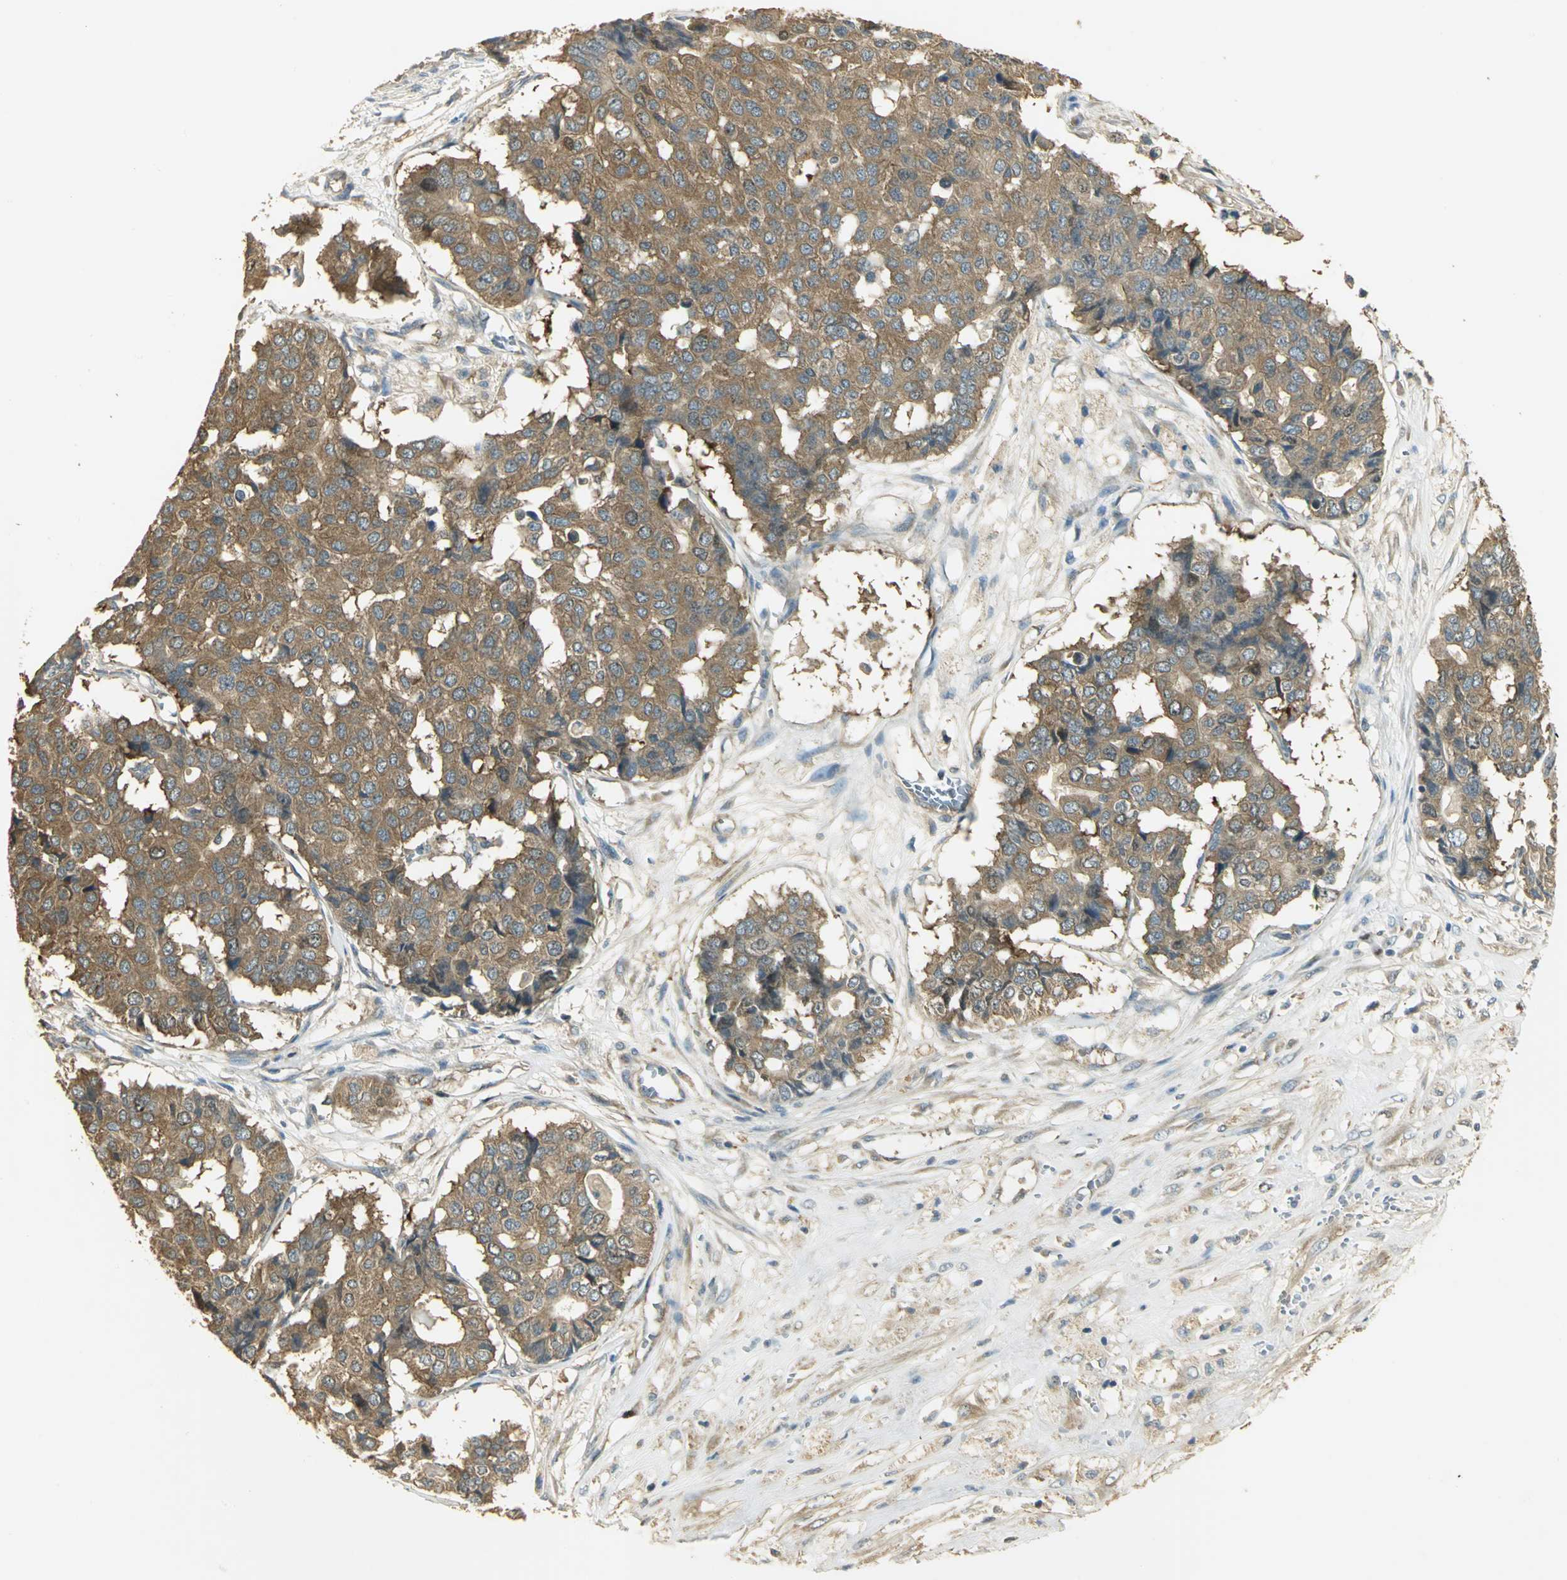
{"staining": {"intensity": "moderate", "quantity": ">75%", "location": "cytoplasmic/membranous"}, "tissue": "pancreatic cancer", "cell_type": "Tumor cells", "image_type": "cancer", "snomed": [{"axis": "morphology", "description": "Adenocarcinoma, NOS"}, {"axis": "topography", "description": "Pancreas"}], "caption": "This image shows immunohistochemistry (IHC) staining of human pancreatic cancer, with medium moderate cytoplasmic/membranous positivity in about >75% of tumor cells.", "gene": "RARS1", "patient": {"sex": "male", "age": 50}}